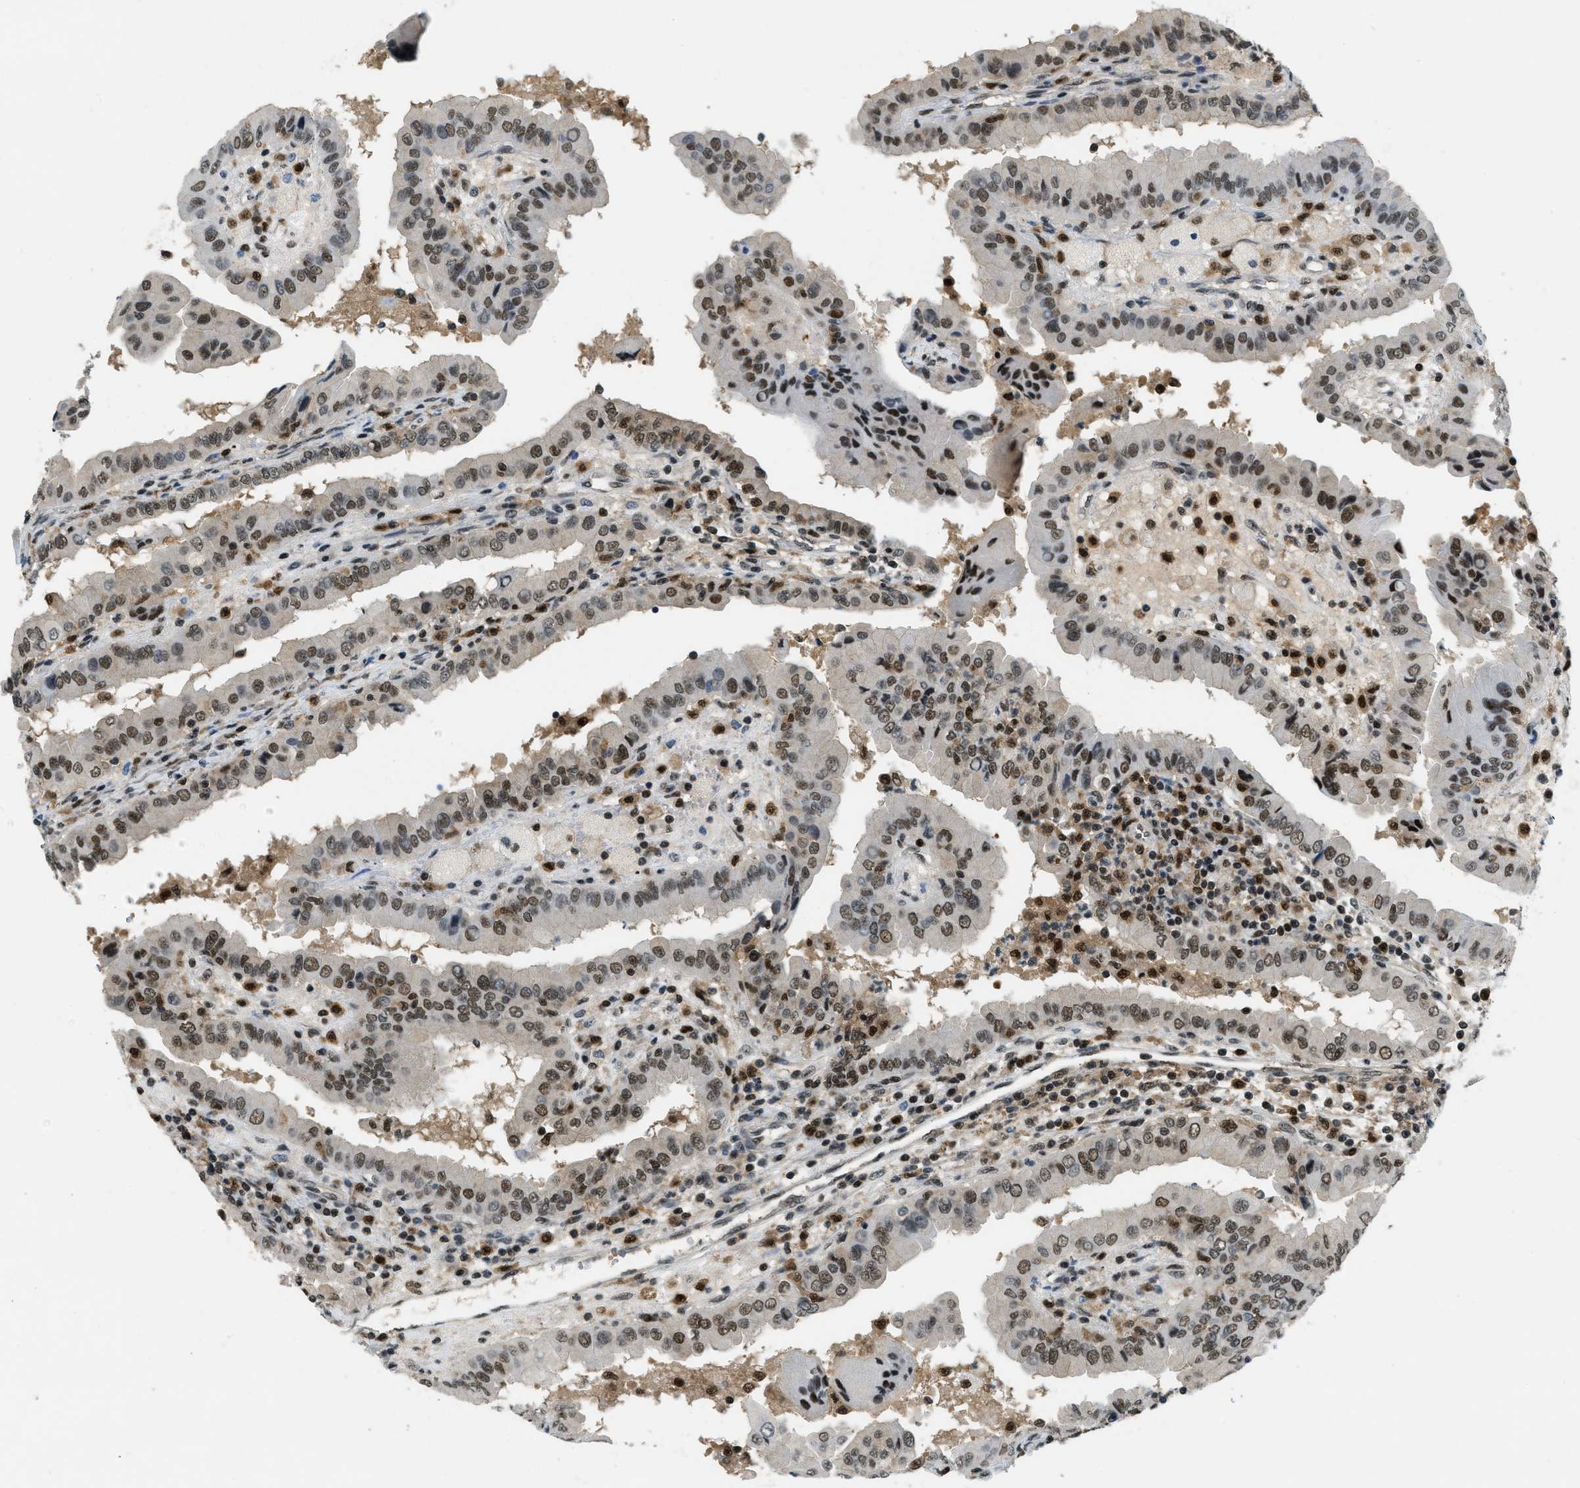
{"staining": {"intensity": "moderate", "quantity": ">75%", "location": "nuclear"}, "tissue": "thyroid cancer", "cell_type": "Tumor cells", "image_type": "cancer", "snomed": [{"axis": "morphology", "description": "Papillary adenocarcinoma, NOS"}, {"axis": "topography", "description": "Thyroid gland"}], "caption": "Moderate nuclear protein positivity is identified in approximately >75% of tumor cells in thyroid papillary adenocarcinoma. The staining was performed using DAB, with brown indicating positive protein expression. Nuclei are stained blue with hematoxylin.", "gene": "OGFR", "patient": {"sex": "male", "age": 33}}